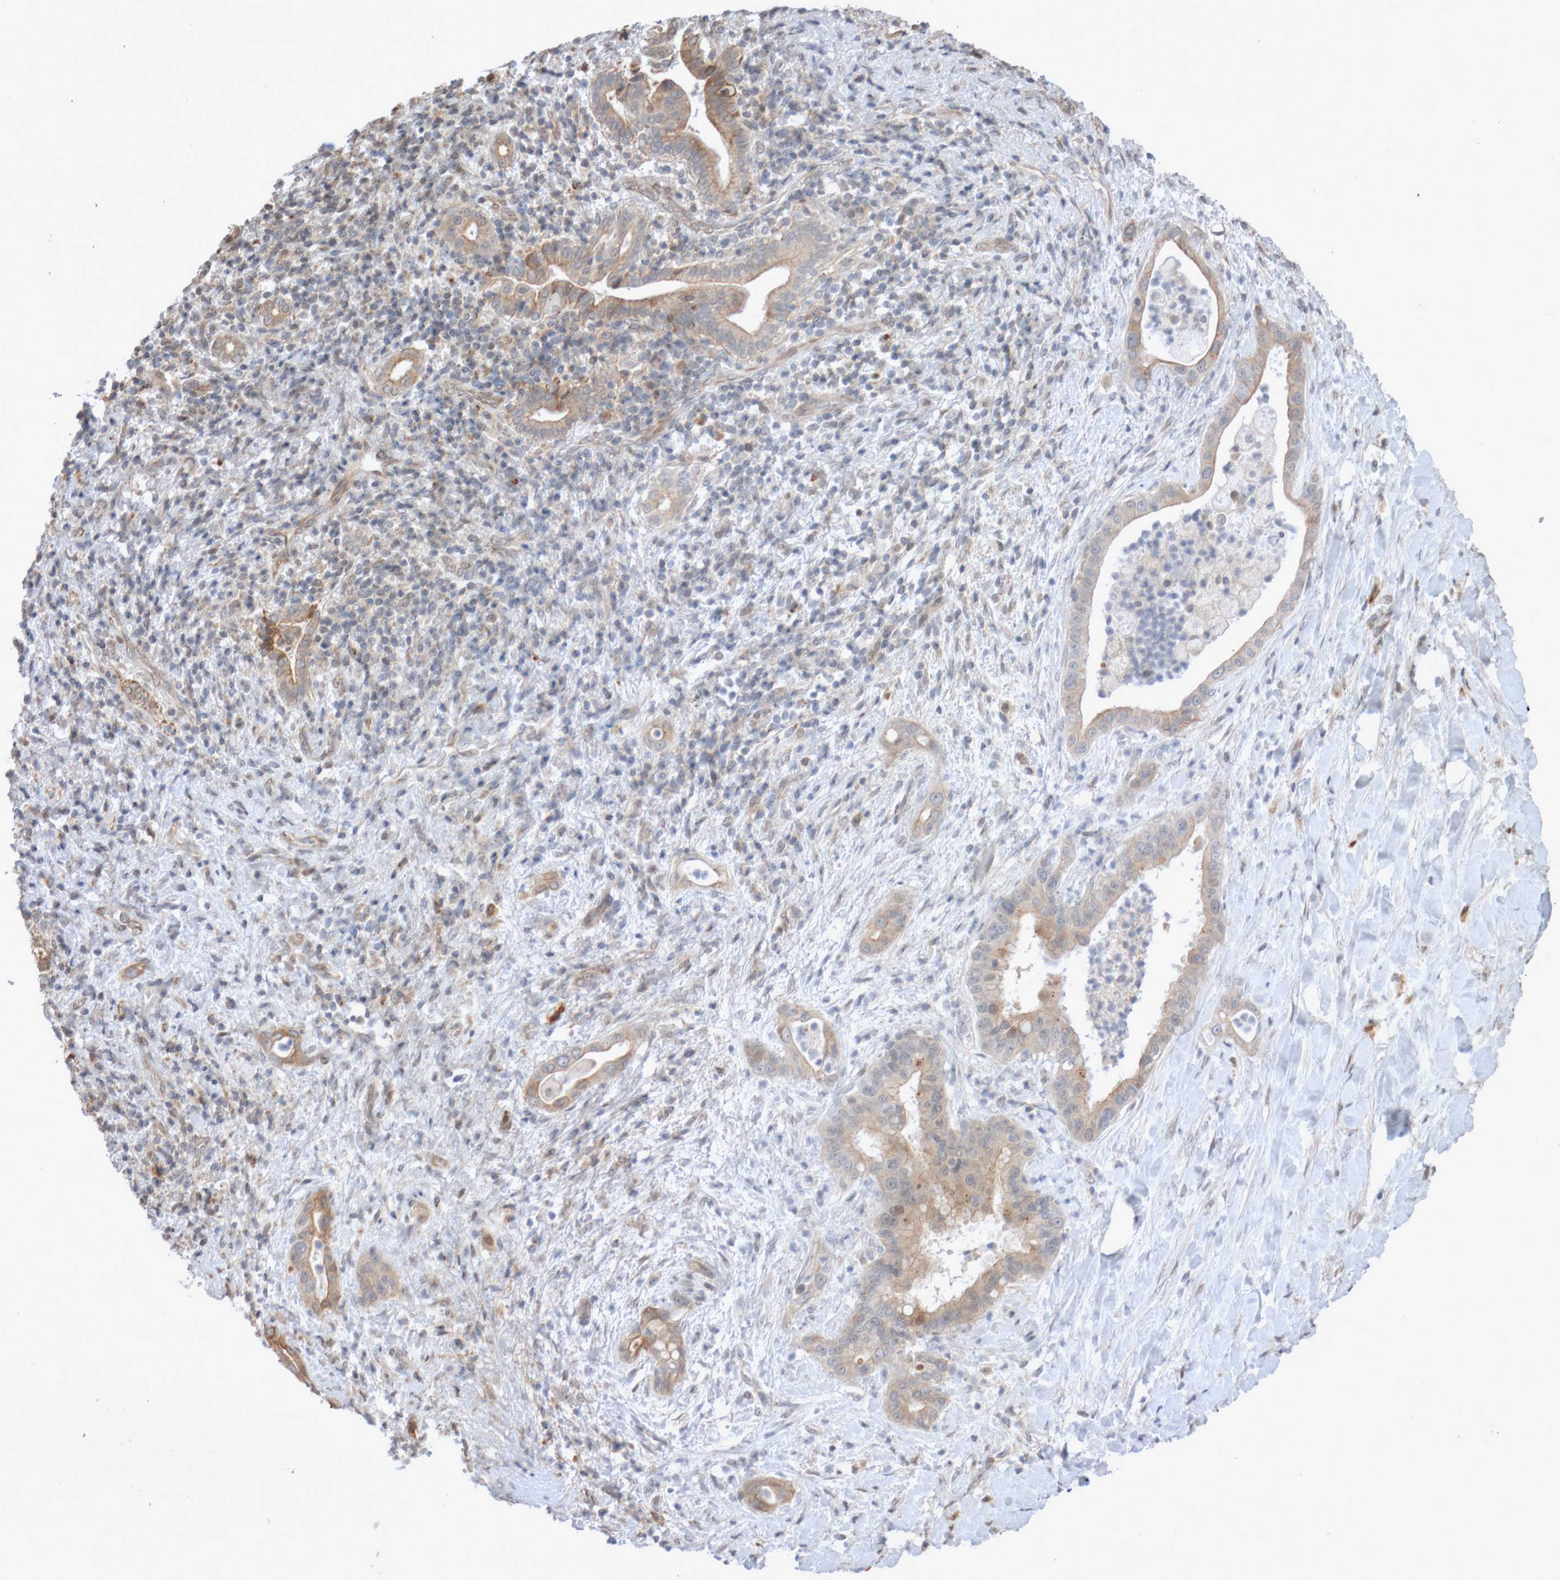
{"staining": {"intensity": "weak", "quantity": "25%-75%", "location": "cytoplasmic/membranous"}, "tissue": "liver cancer", "cell_type": "Tumor cells", "image_type": "cancer", "snomed": [{"axis": "morphology", "description": "Cholangiocarcinoma"}, {"axis": "topography", "description": "Liver"}], "caption": "Immunohistochemical staining of liver cancer (cholangiocarcinoma) demonstrates weak cytoplasmic/membranous protein positivity in approximately 25%-75% of tumor cells.", "gene": "DPH7", "patient": {"sex": "female", "age": 54}}